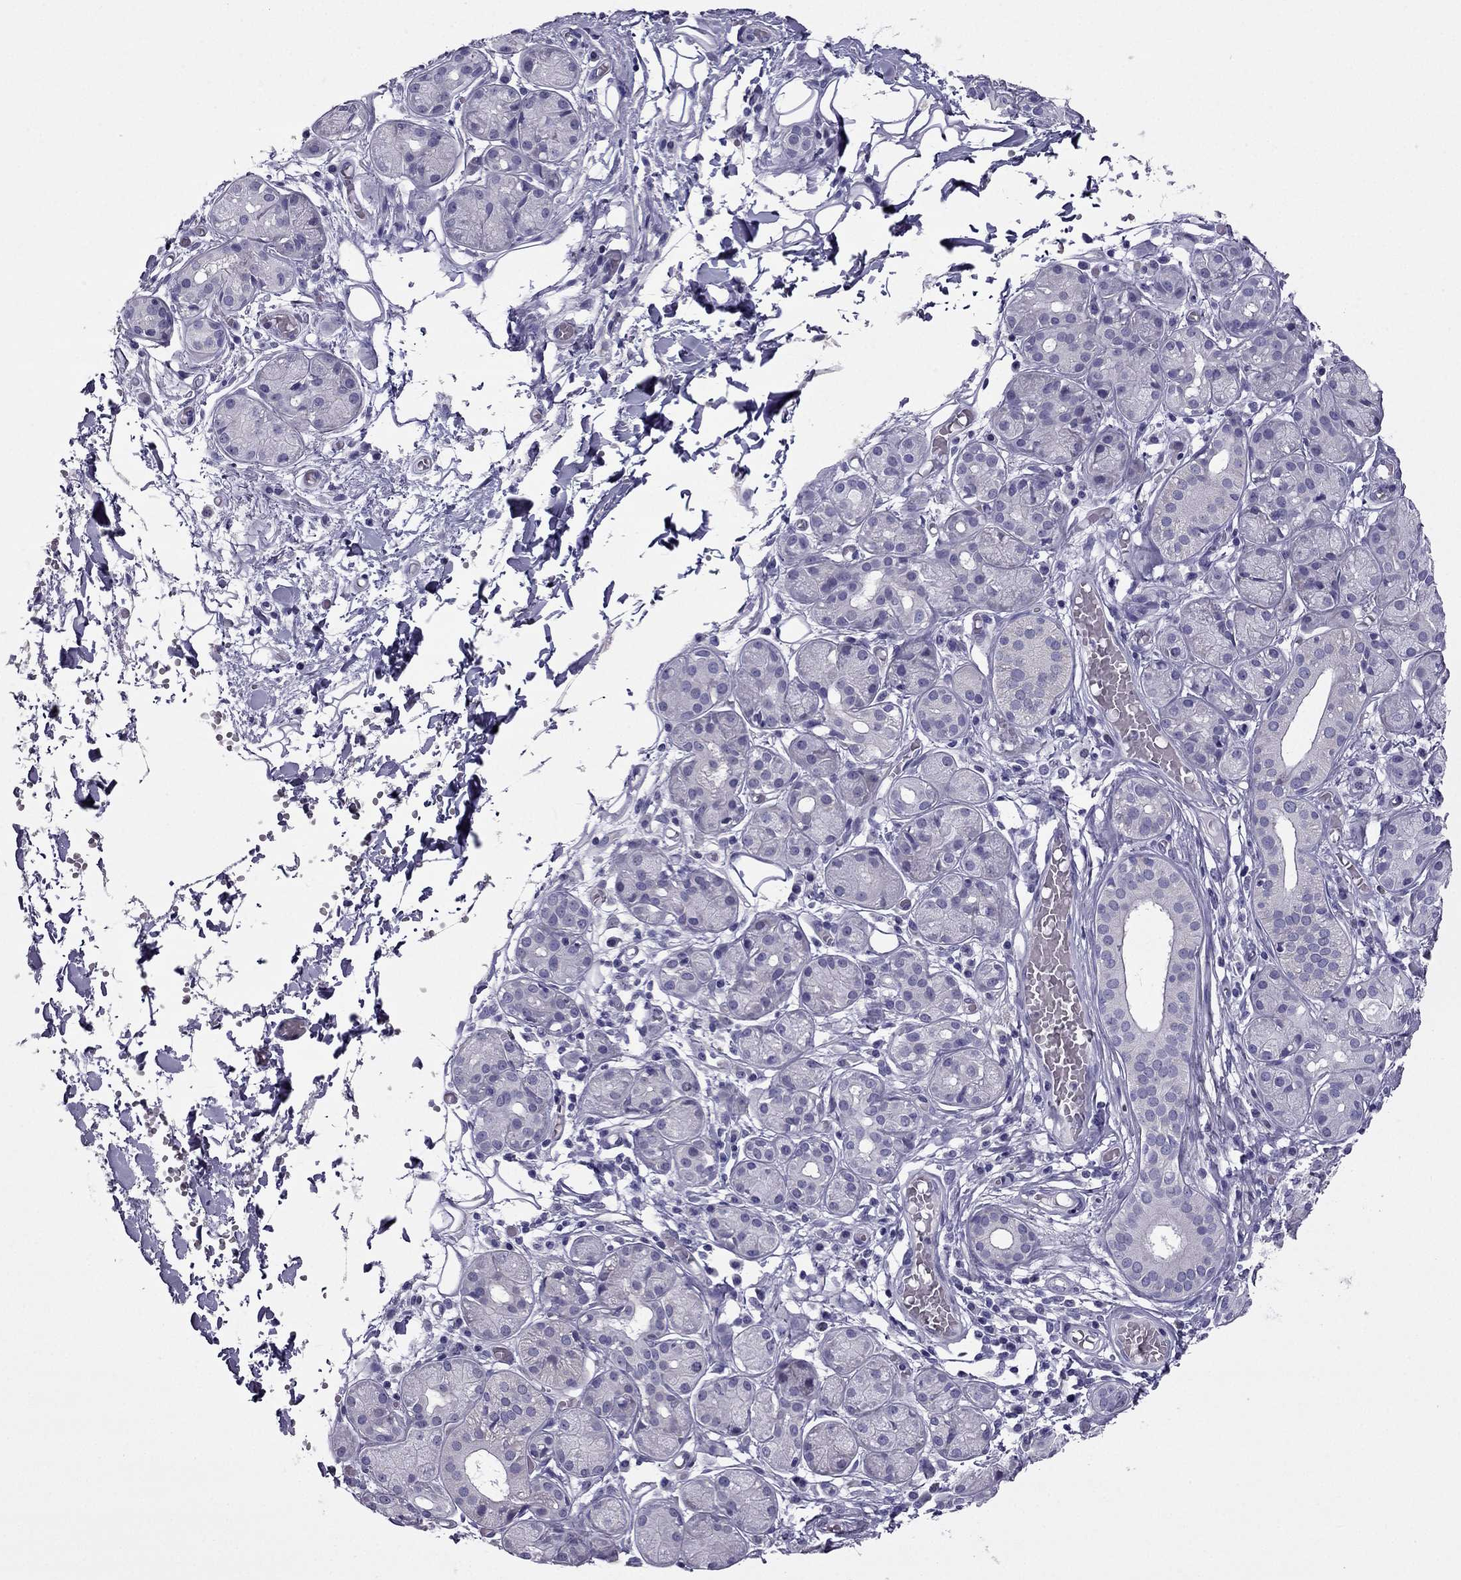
{"staining": {"intensity": "negative", "quantity": "none", "location": "none"}, "tissue": "salivary gland", "cell_type": "Glandular cells", "image_type": "normal", "snomed": [{"axis": "morphology", "description": "Normal tissue, NOS"}, {"axis": "topography", "description": "Salivary gland"}, {"axis": "topography", "description": "Peripheral nerve tissue"}], "caption": "This is an immunohistochemistry histopathology image of unremarkable human salivary gland. There is no expression in glandular cells.", "gene": "PDE6A", "patient": {"sex": "male", "age": 71}}